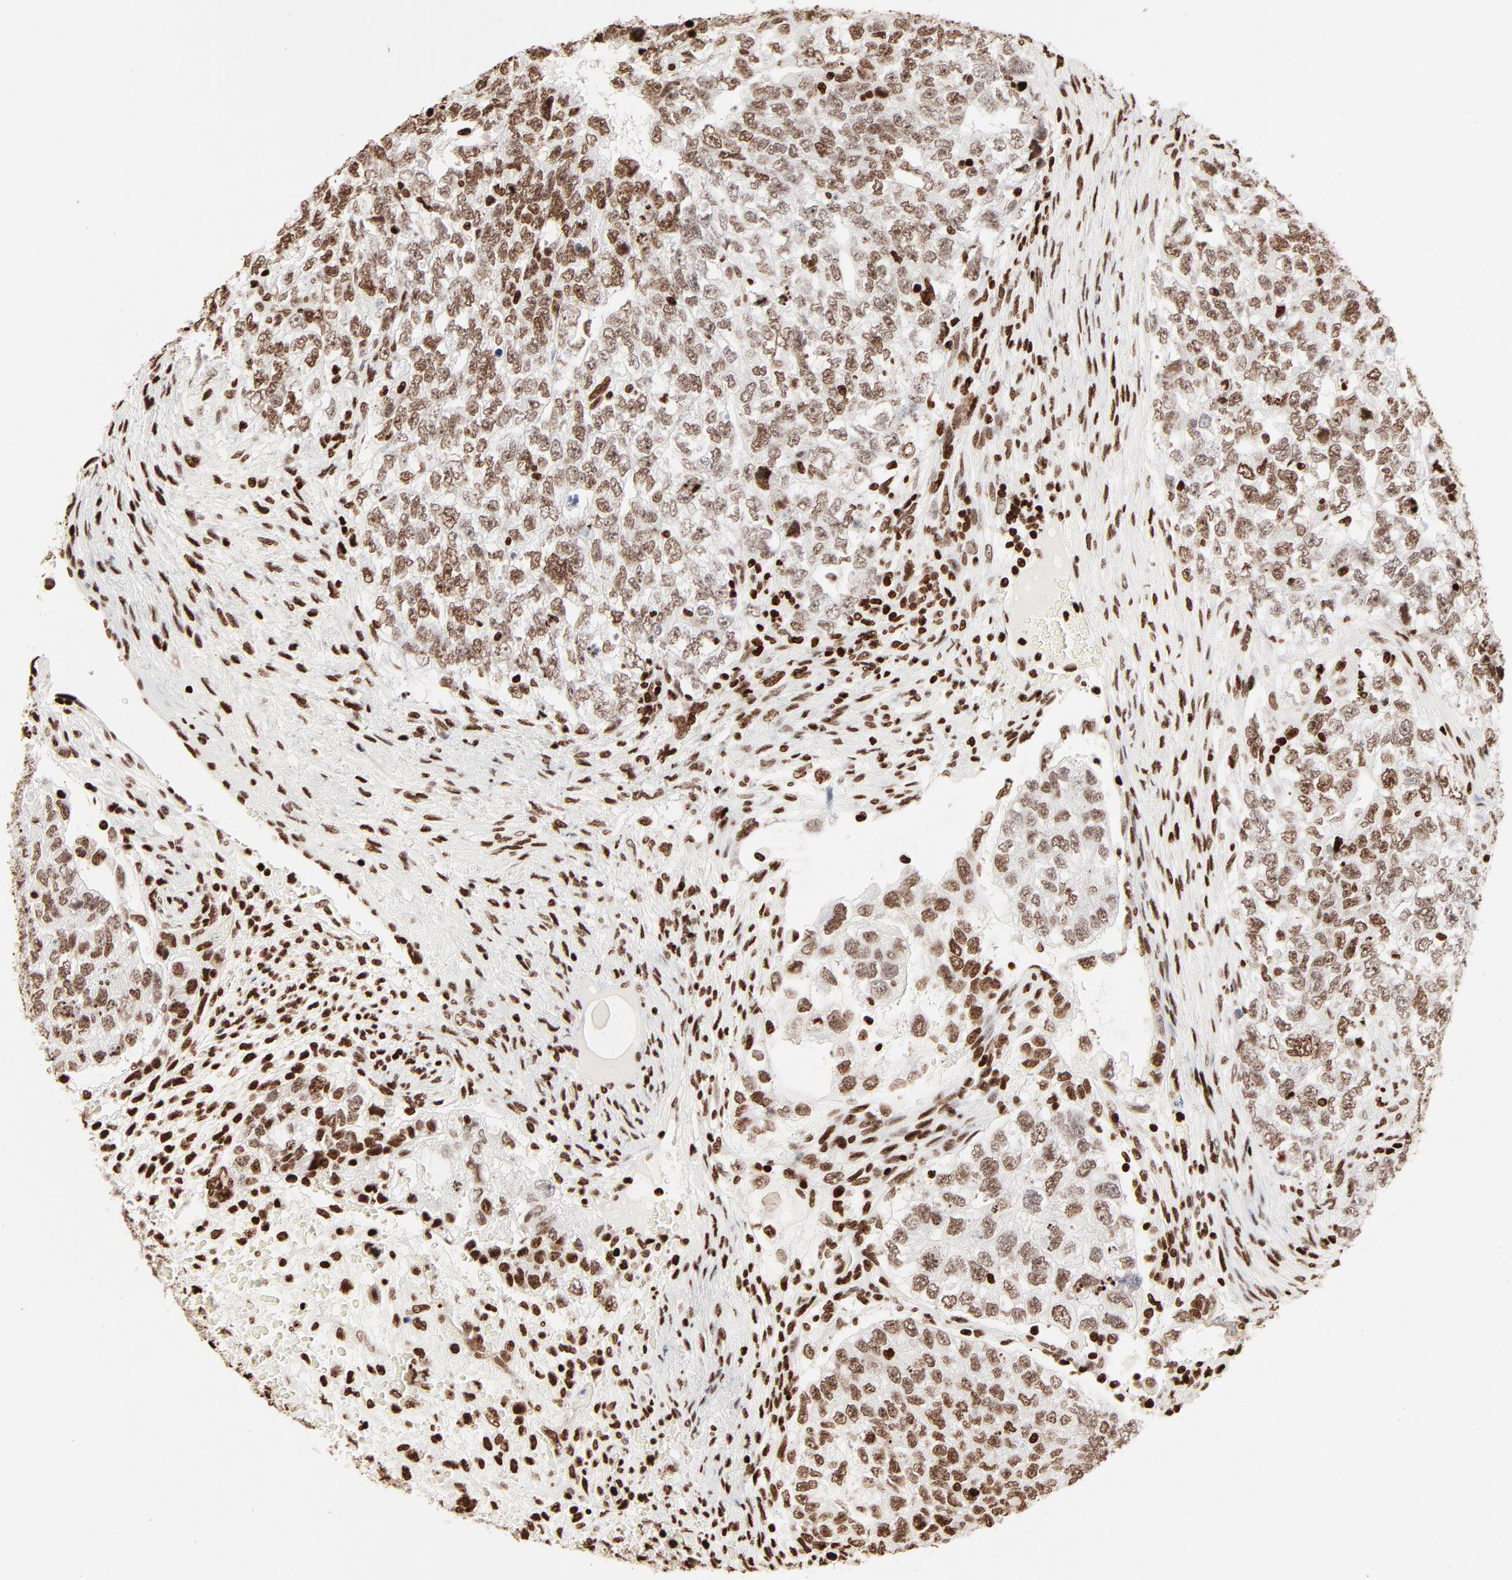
{"staining": {"intensity": "moderate", "quantity": ">75%", "location": "nuclear"}, "tissue": "testis cancer", "cell_type": "Tumor cells", "image_type": "cancer", "snomed": [{"axis": "morphology", "description": "Carcinoma, Embryonal, NOS"}, {"axis": "topography", "description": "Testis"}], "caption": "IHC of testis embryonal carcinoma demonstrates medium levels of moderate nuclear expression in about >75% of tumor cells.", "gene": "HMGB2", "patient": {"sex": "male", "age": 36}}